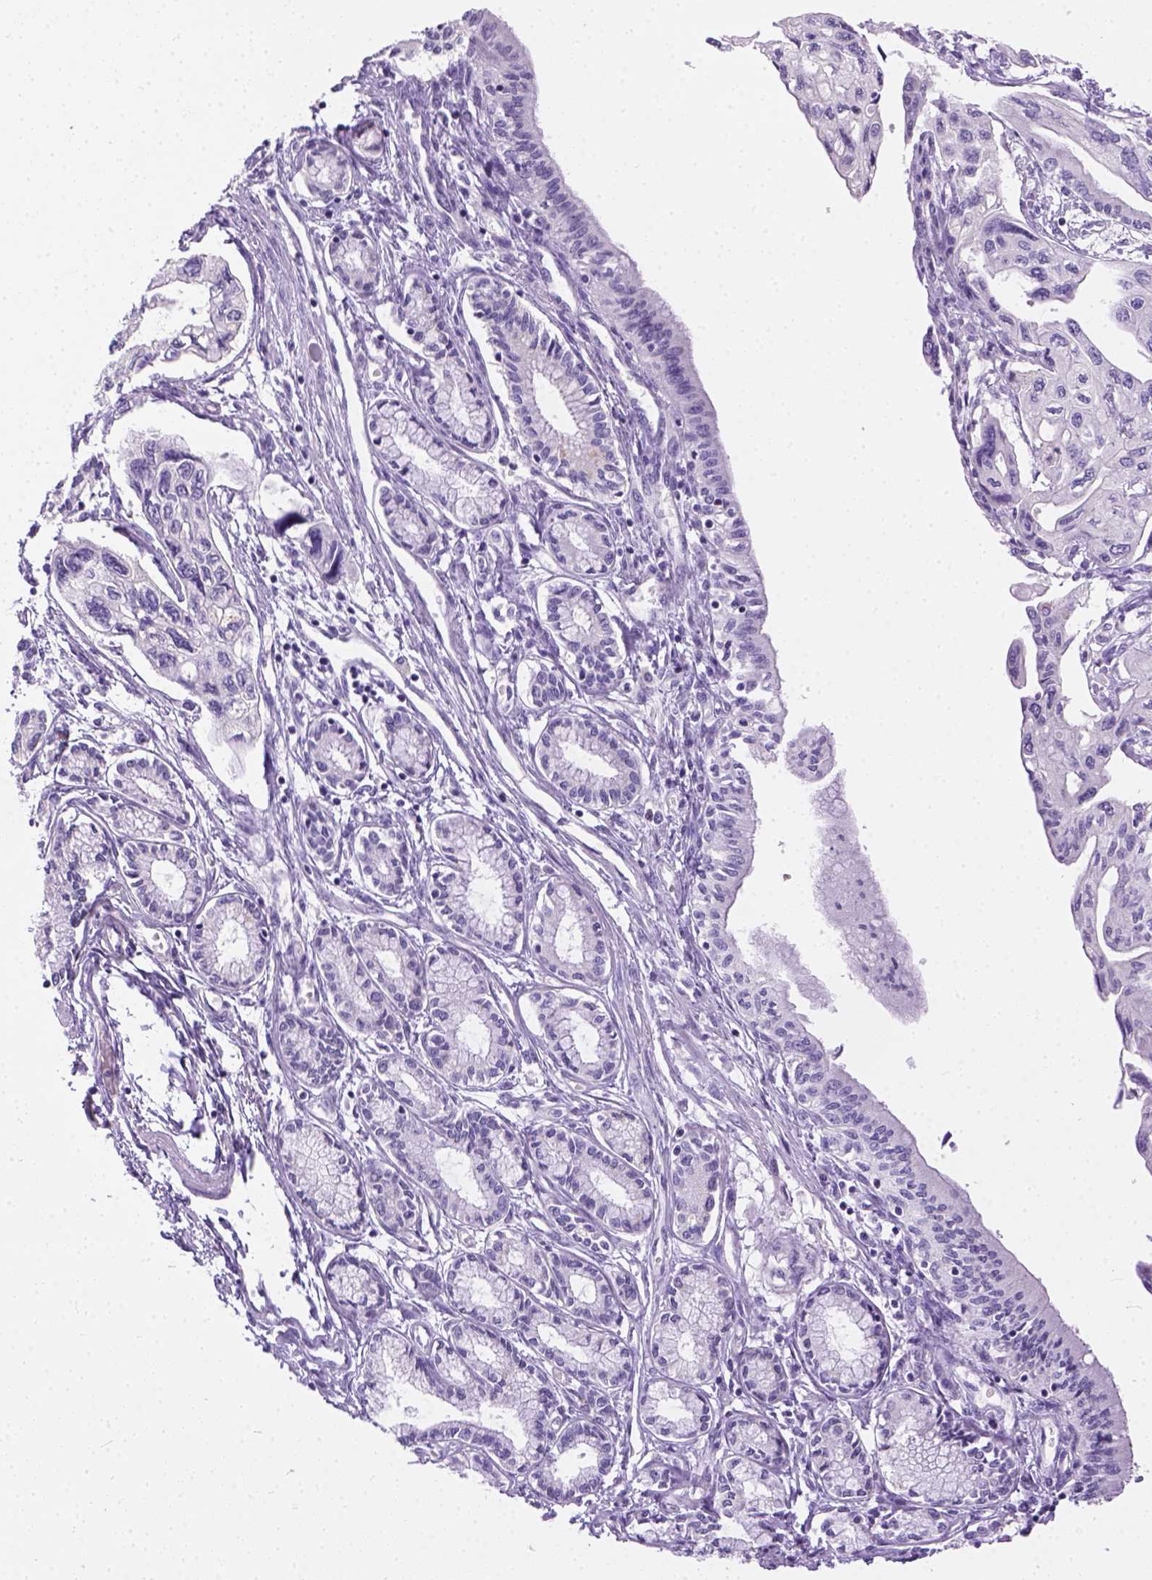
{"staining": {"intensity": "negative", "quantity": "none", "location": "none"}, "tissue": "pancreatic cancer", "cell_type": "Tumor cells", "image_type": "cancer", "snomed": [{"axis": "morphology", "description": "Adenocarcinoma, NOS"}, {"axis": "topography", "description": "Pancreas"}], "caption": "High power microscopy photomicrograph of an immunohistochemistry (IHC) image of pancreatic cancer (adenocarcinoma), revealing no significant positivity in tumor cells.", "gene": "TMEM38A", "patient": {"sex": "female", "age": 76}}